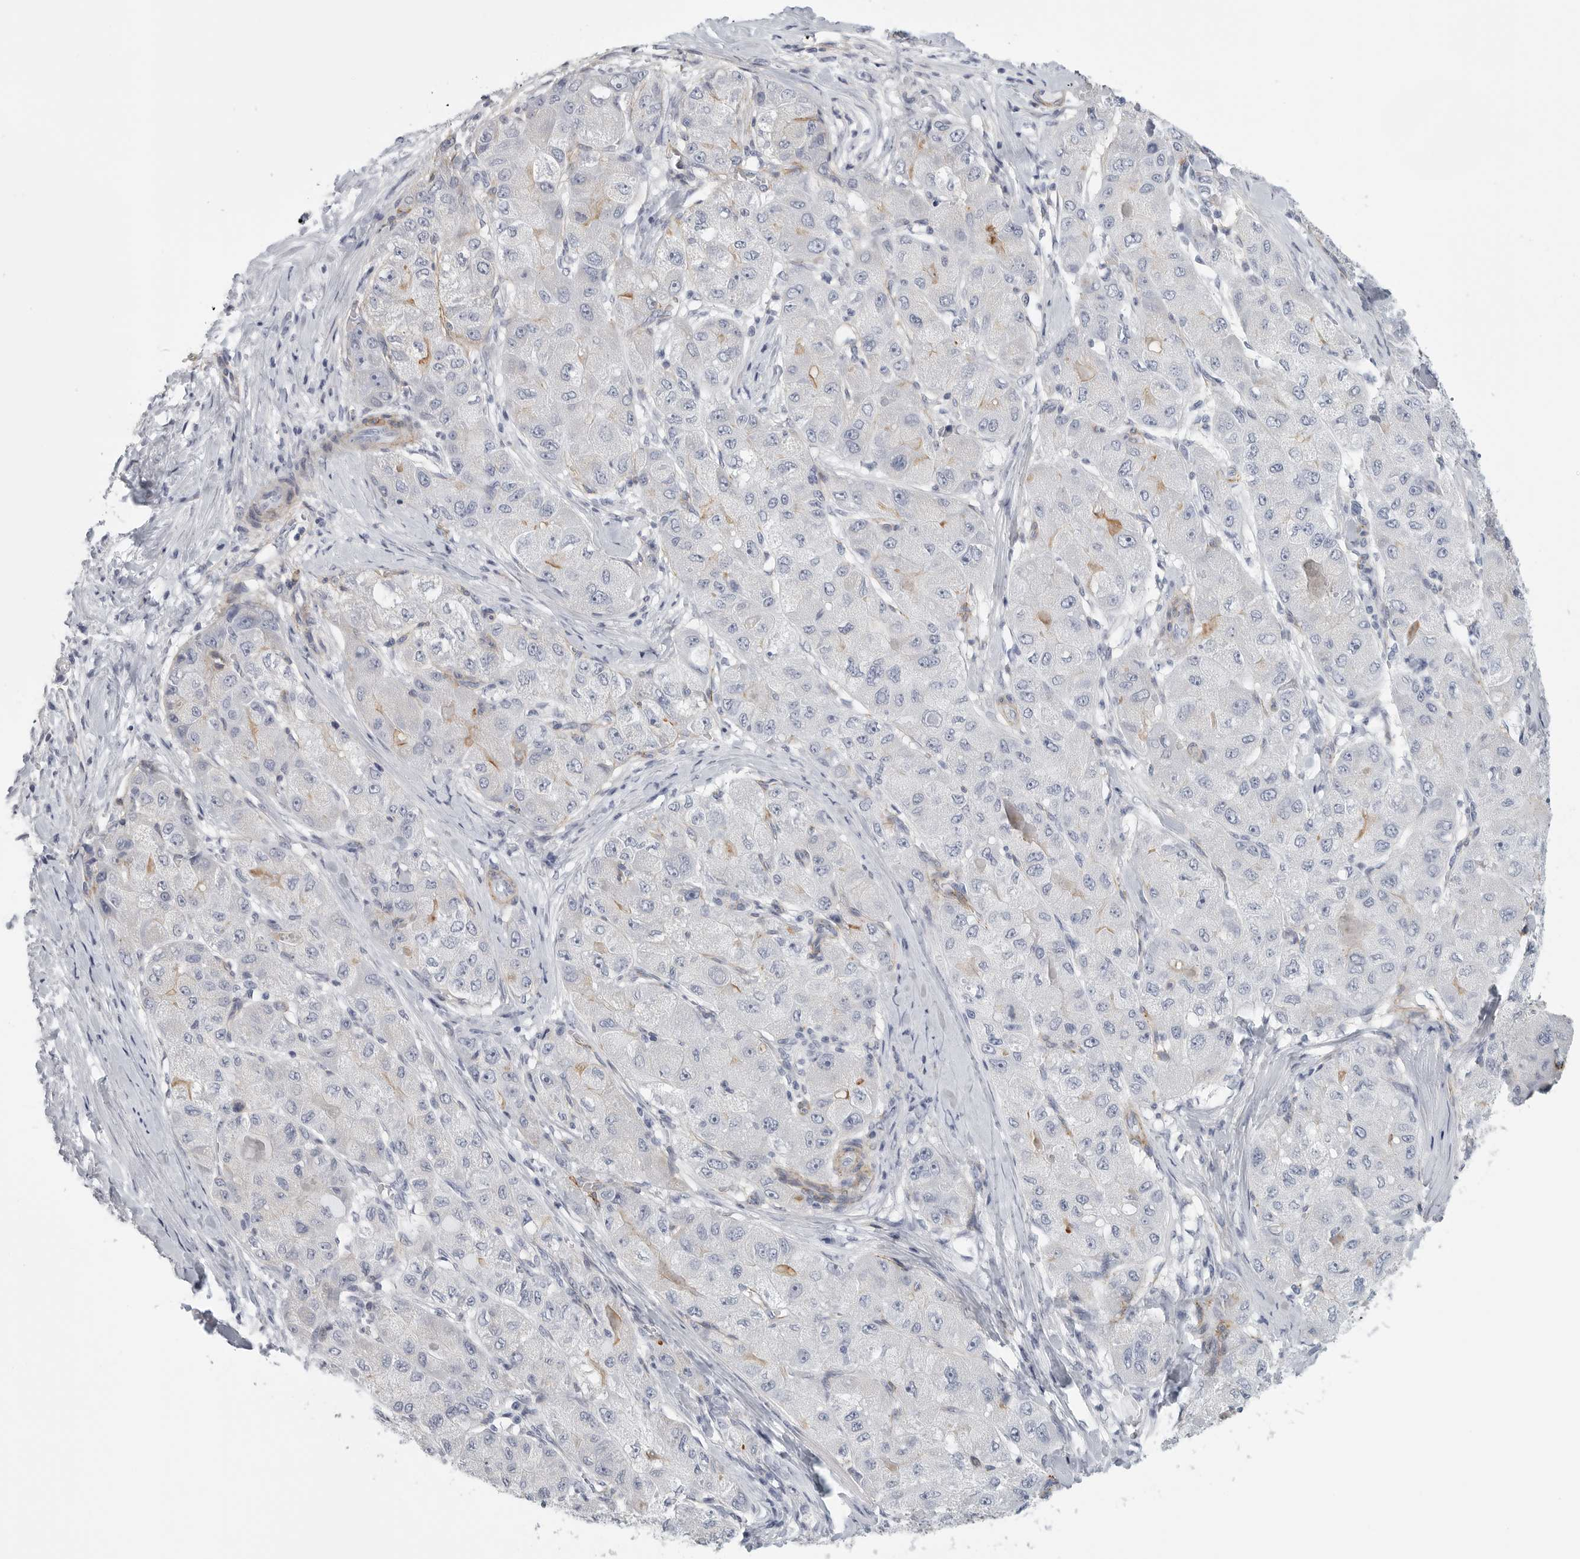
{"staining": {"intensity": "negative", "quantity": "none", "location": "none"}, "tissue": "liver cancer", "cell_type": "Tumor cells", "image_type": "cancer", "snomed": [{"axis": "morphology", "description": "Carcinoma, Hepatocellular, NOS"}, {"axis": "topography", "description": "Liver"}], "caption": "This is a histopathology image of IHC staining of liver cancer, which shows no expression in tumor cells.", "gene": "TNR", "patient": {"sex": "male", "age": 80}}